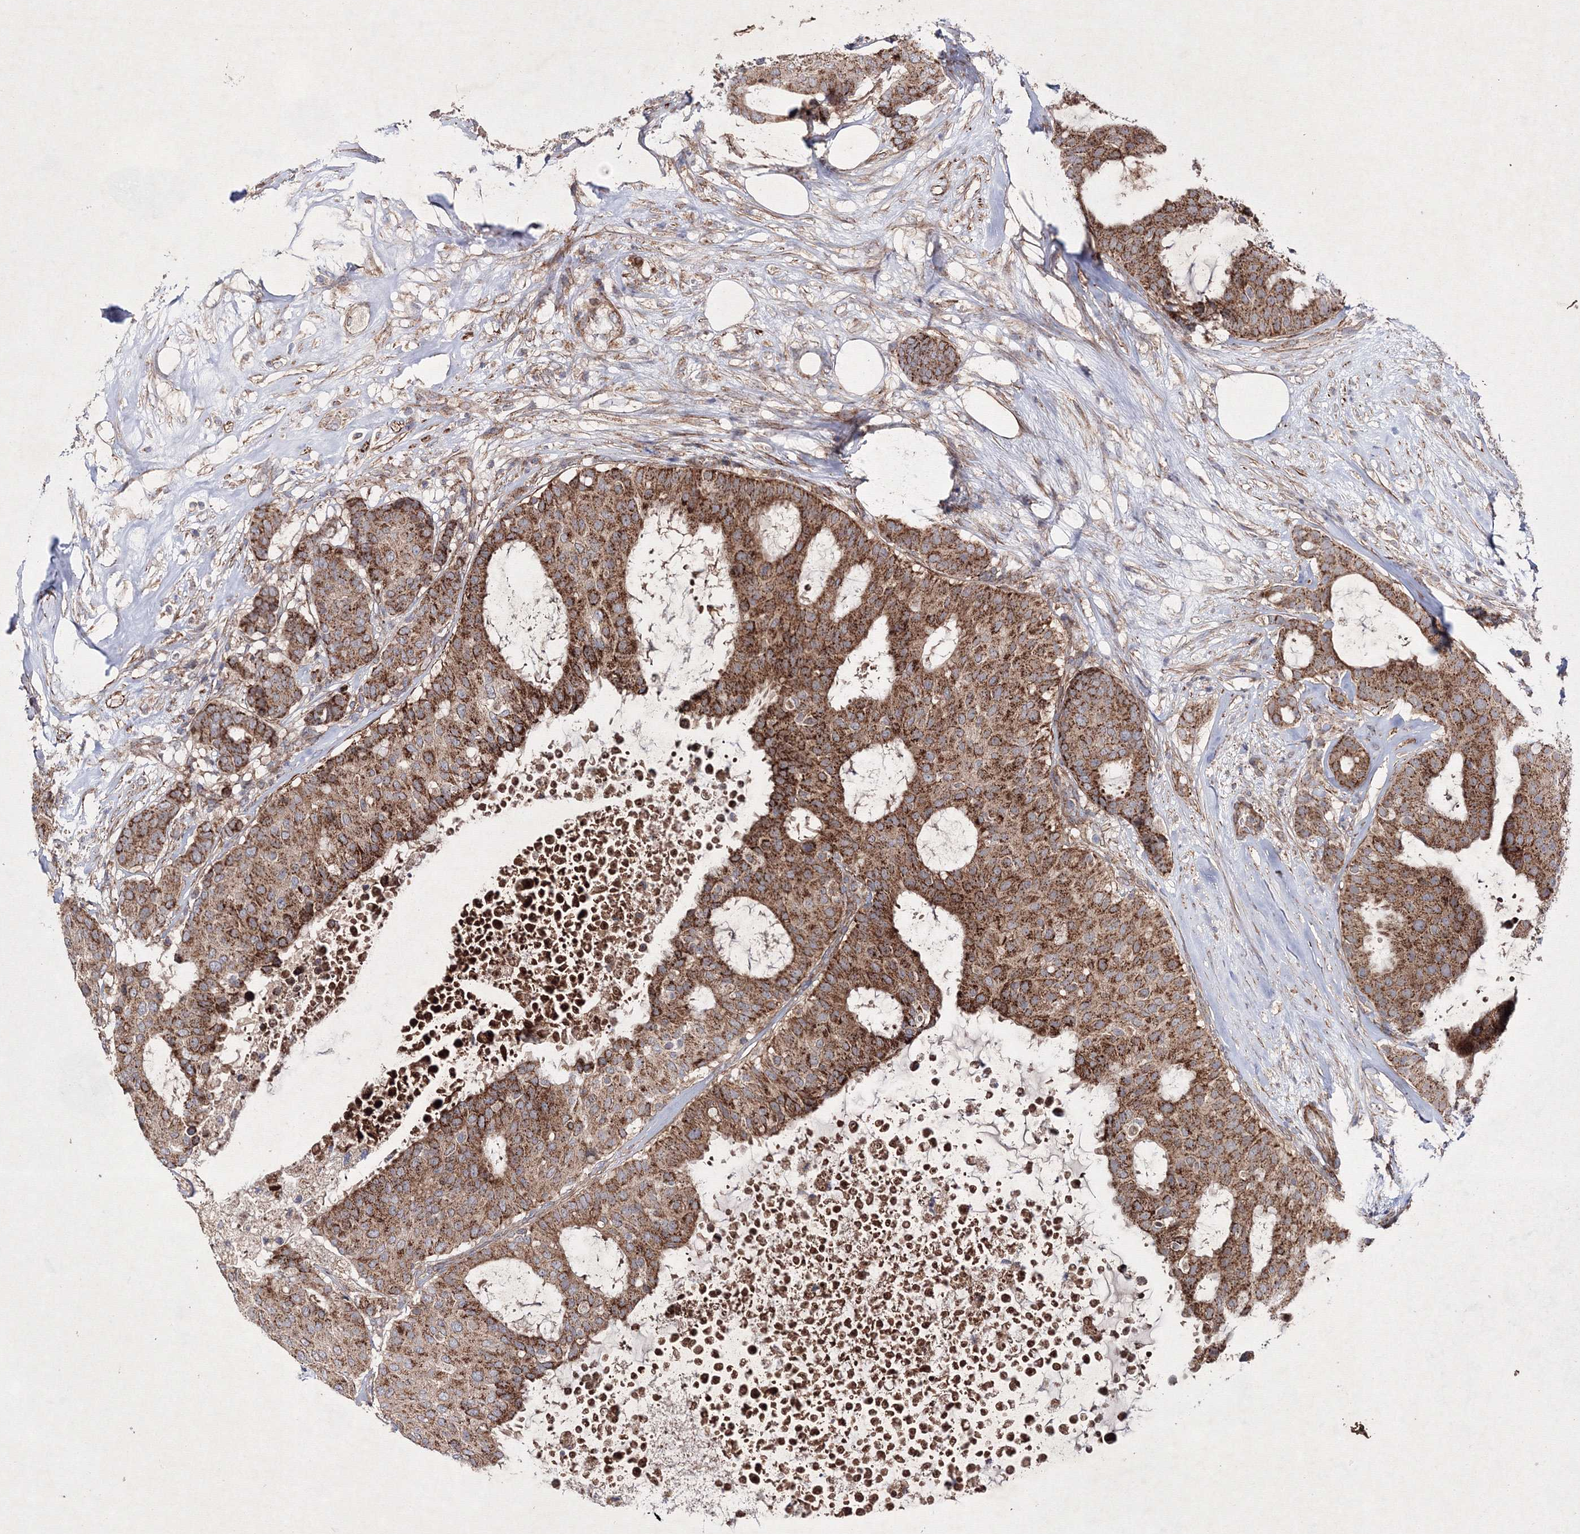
{"staining": {"intensity": "strong", "quantity": ">75%", "location": "cytoplasmic/membranous"}, "tissue": "breast cancer", "cell_type": "Tumor cells", "image_type": "cancer", "snomed": [{"axis": "morphology", "description": "Duct carcinoma"}, {"axis": "topography", "description": "Breast"}], "caption": "A histopathology image of breast cancer stained for a protein shows strong cytoplasmic/membranous brown staining in tumor cells. The staining is performed using DAB (3,3'-diaminobenzidine) brown chromogen to label protein expression. The nuclei are counter-stained blue using hematoxylin.", "gene": "GFM1", "patient": {"sex": "female", "age": 75}}